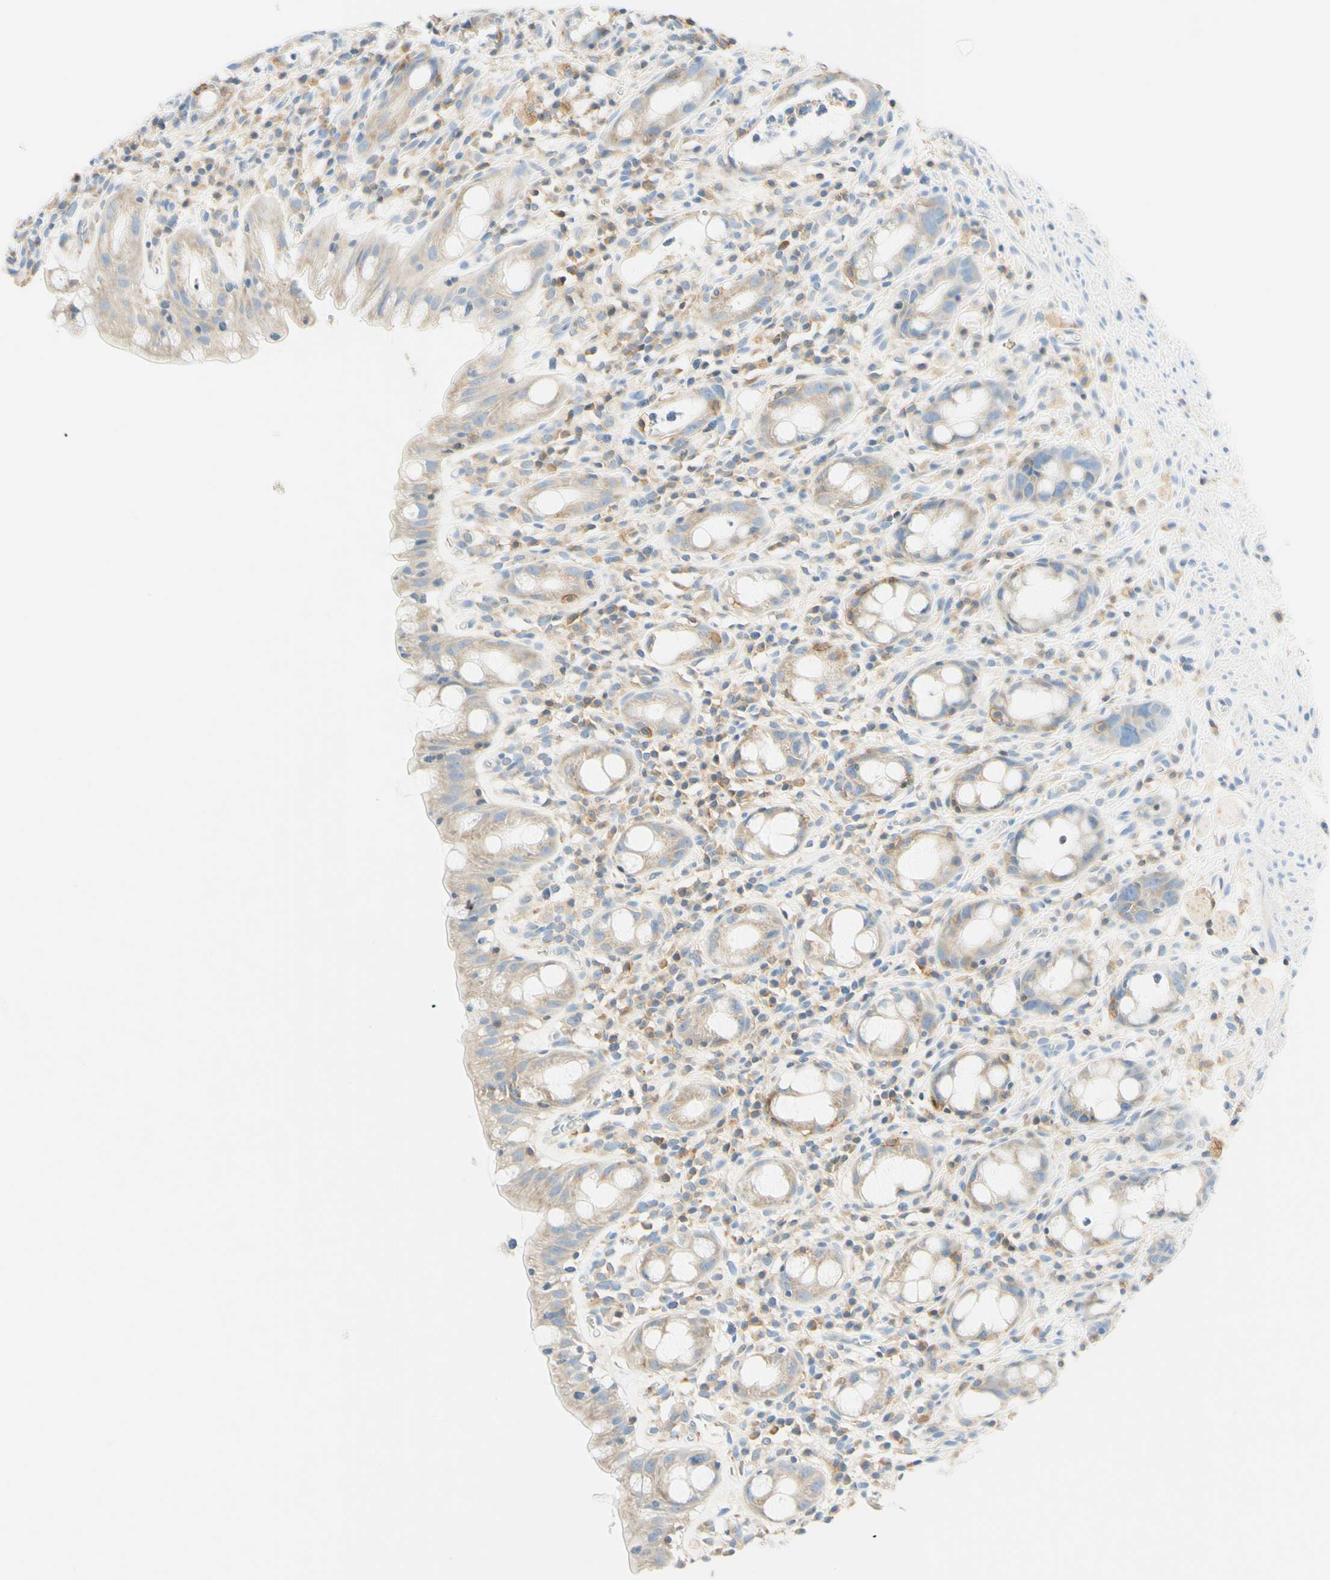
{"staining": {"intensity": "weak", "quantity": "<25%", "location": "cytoplasmic/membranous"}, "tissue": "rectum", "cell_type": "Glandular cells", "image_type": "normal", "snomed": [{"axis": "morphology", "description": "Normal tissue, NOS"}, {"axis": "topography", "description": "Rectum"}], "caption": "High power microscopy photomicrograph of an IHC photomicrograph of normal rectum, revealing no significant staining in glandular cells. (DAB IHC, high magnification).", "gene": "LAT", "patient": {"sex": "male", "age": 44}}